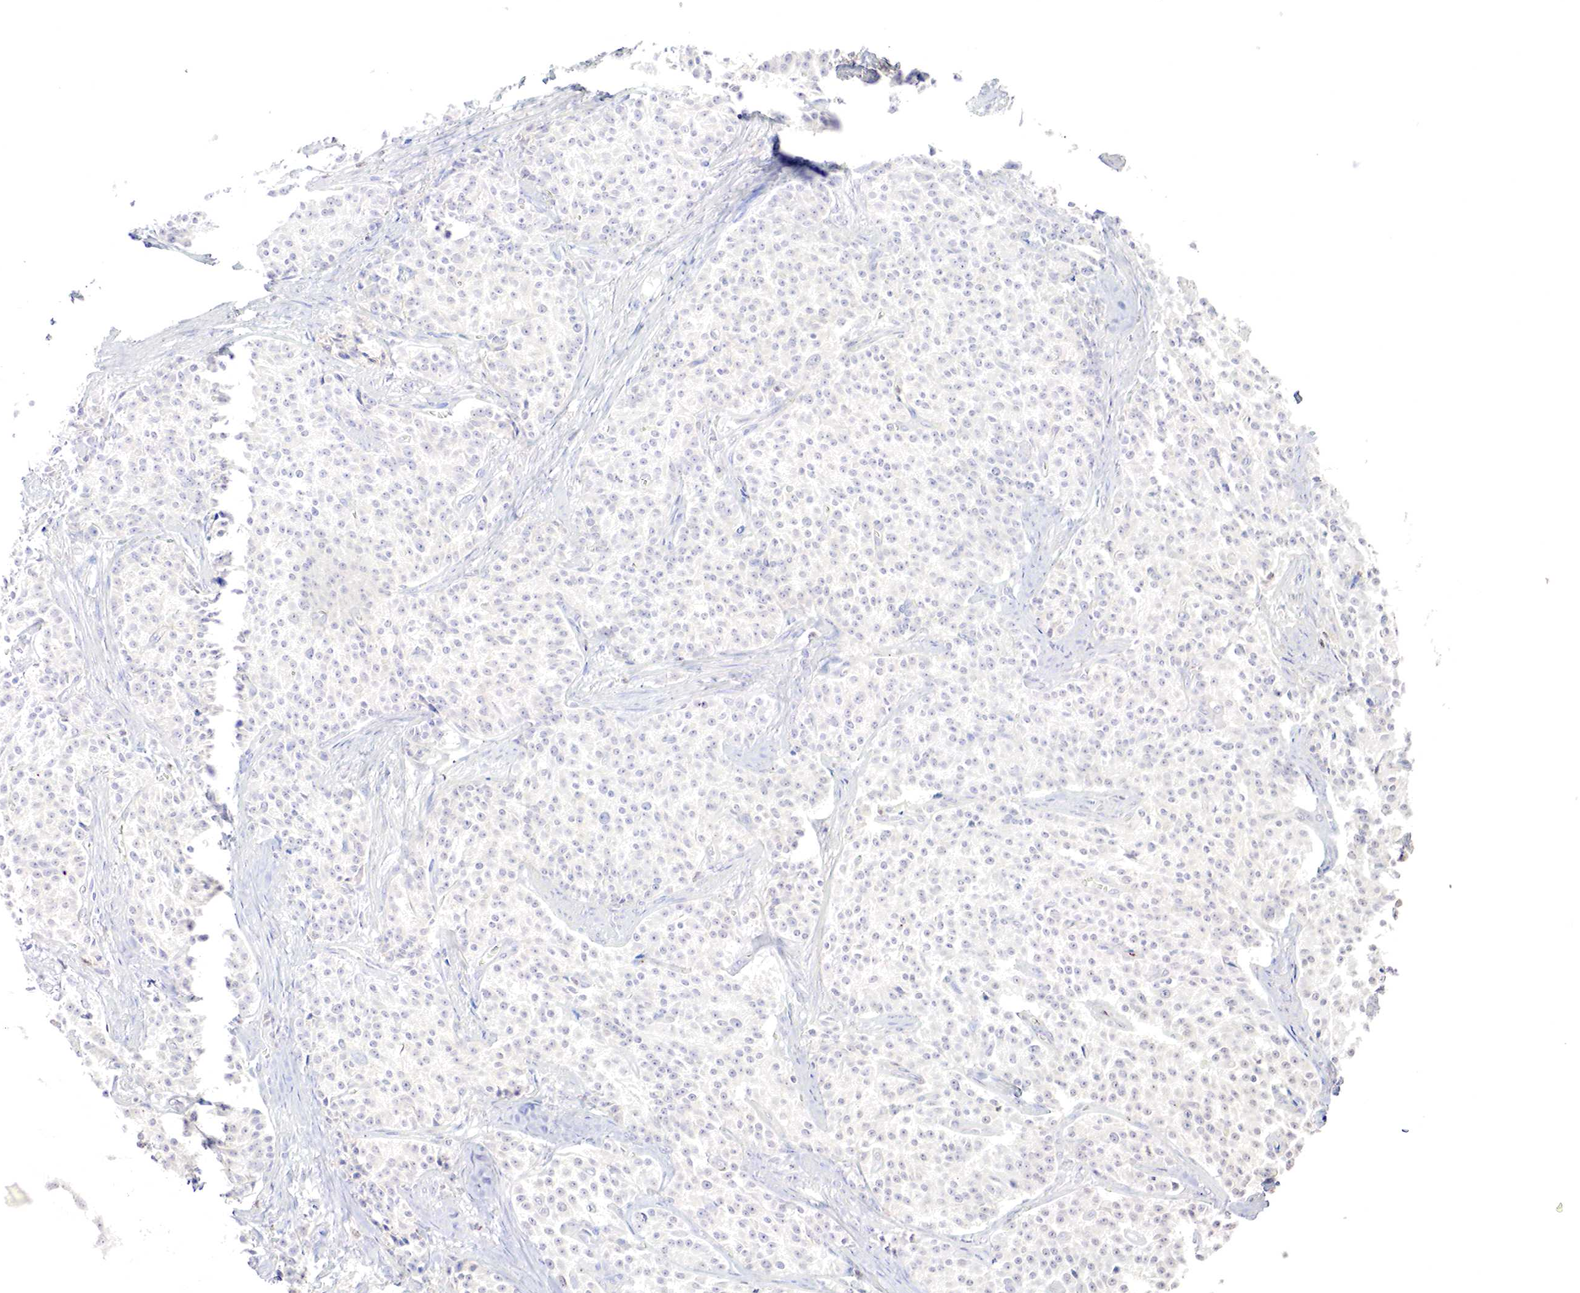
{"staining": {"intensity": "negative", "quantity": "none", "location": "none"}, "tissue": "carcinoid", "cell_type": "Tumor cells", "image_type": "cancer", "snomed": [{"axis": "morphology", "description": "Carcinoid, malignant, NOS"}, {"axis": "topography", "description": "Stomach"}], "caption": "Image shows no significant protein expression in tumor cells of carcinoid.", "gene": "GATA1", "patient": {"sex": "female", "age": 76}}